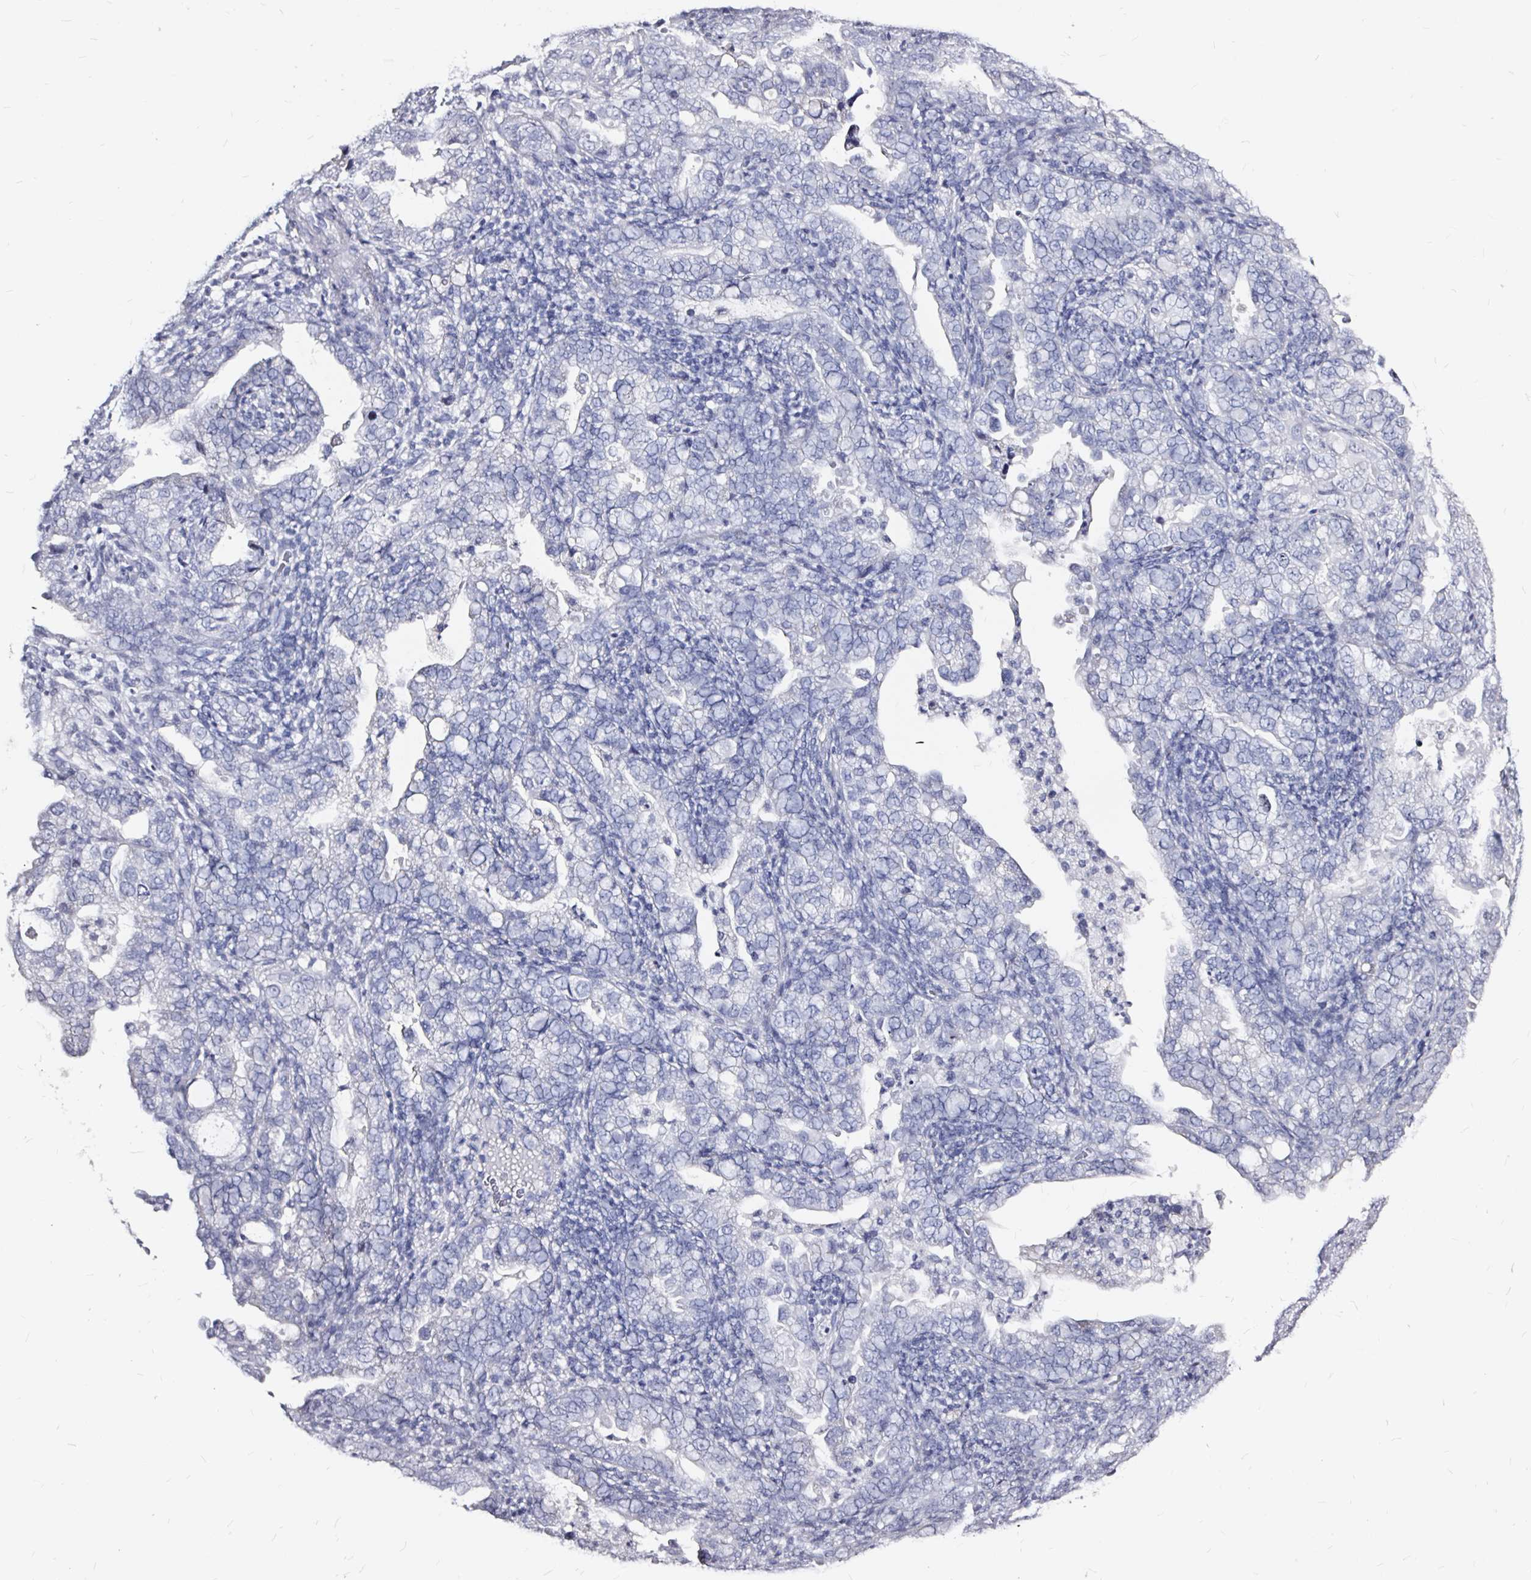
{"staining": {"intensity": "negative", "quantity": "none", "location": "none"}, "tissue": "endometrial cancer", "cell_type": "Tumor cells", "image_type": "cancer", "snomed": [{"axis": "morphology", "description": "Adenocarcinoma, NOS"}, {"axis": "topography", "description": "Endometrium"}], "caption": "Immunohistochemical staining of human endometrial cancer demonstrates no significant positivity in tumor cells.", "gene": "LUZP4", "patient": {"sex": "female", "age": 57}}